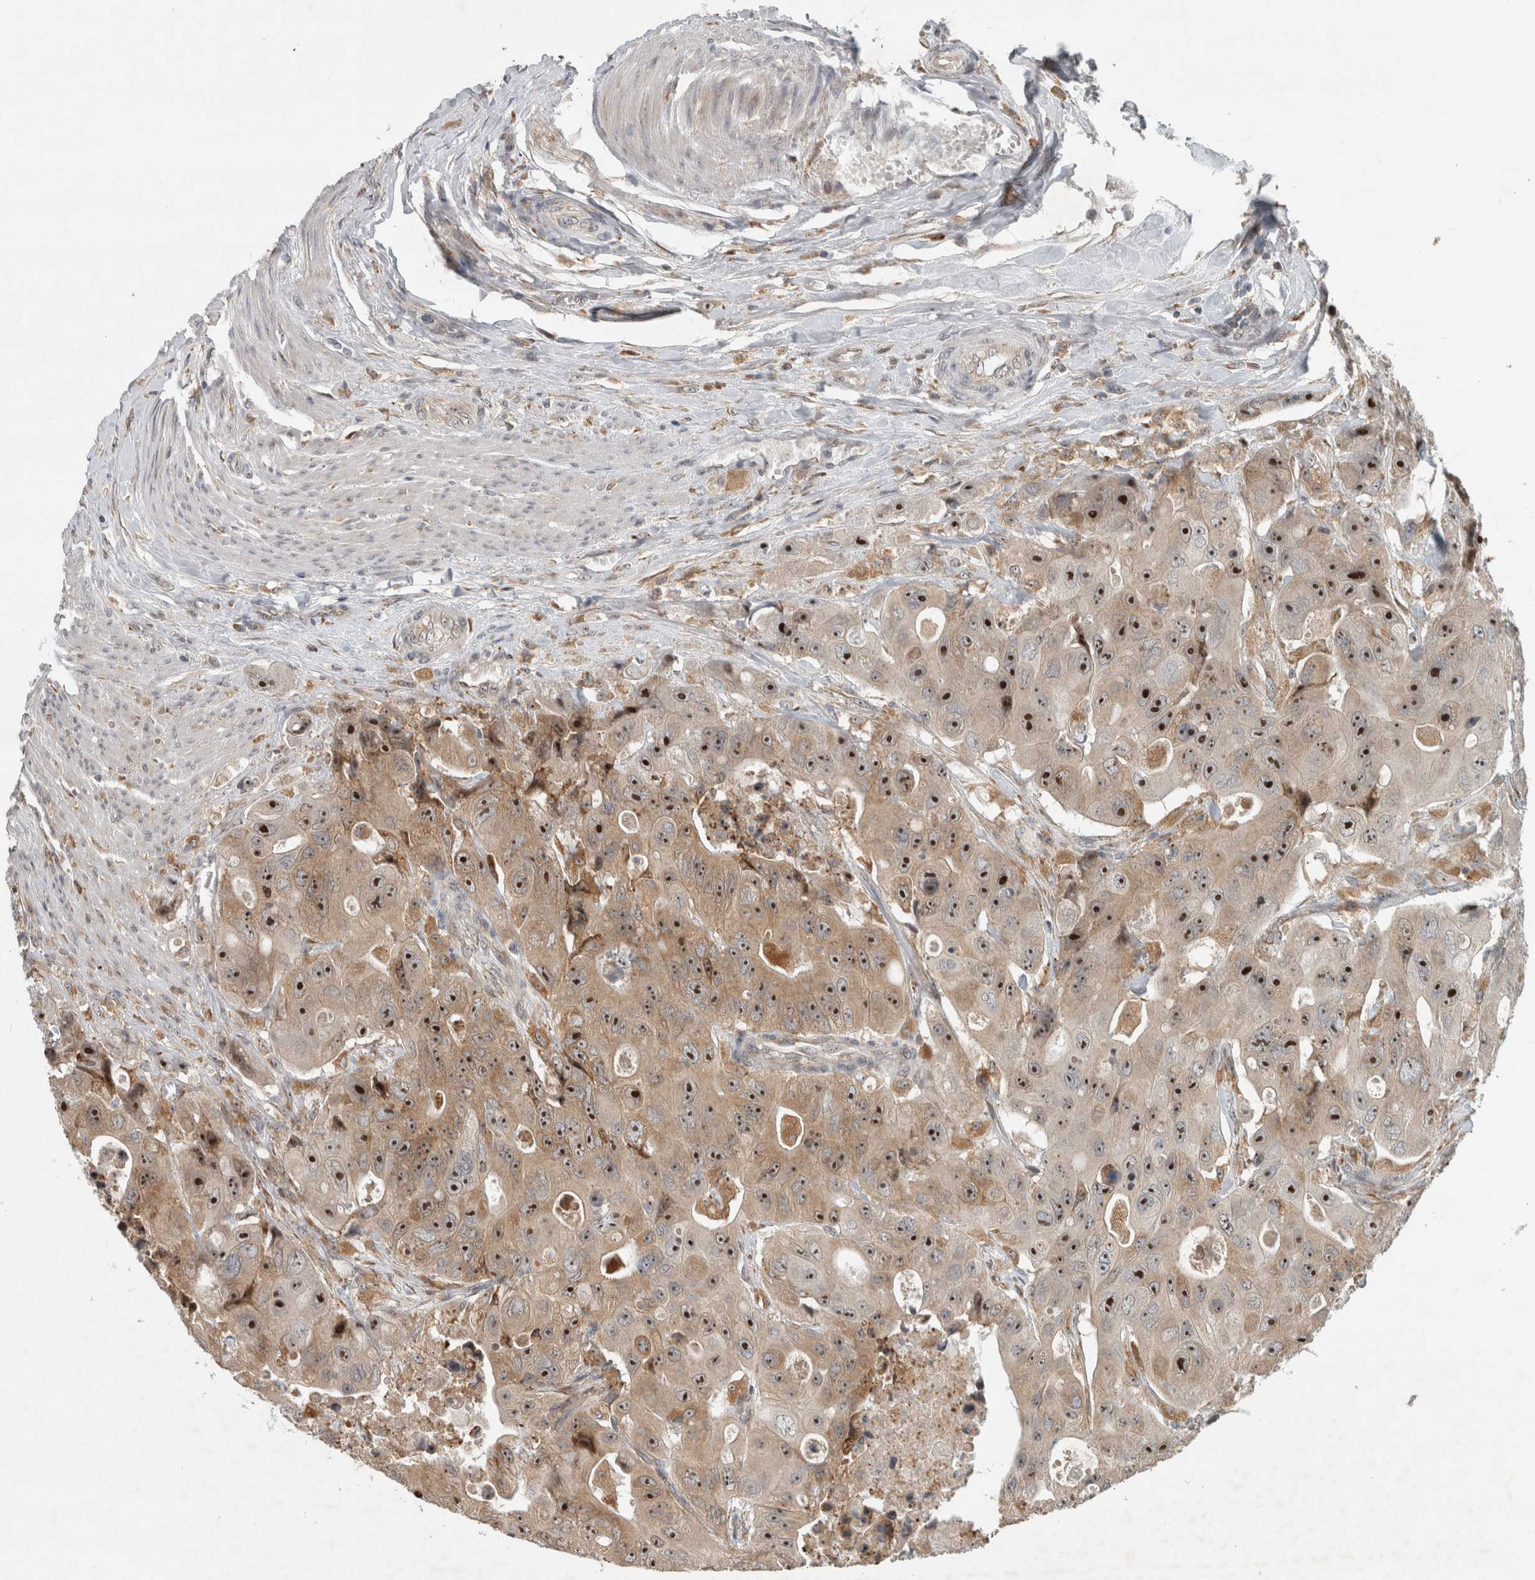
{"staining": {"intensity": "strong", "quantity": ">75%", "location": "cytoplasmic/membranous,nuclear"}, "tissue": "colorectal cancer", "cell_type": "Tumor cells", "image_type": "cancer", "snomed": [{"axis": "morphology", "description": "Adenocarcinoma, NOS"}, {"axis": "topography", "description": "Colon"}], "caption": "Immunohistochemistry of adenocarcinoma (colorectal) shows high levels of strong cytoplasmic/membranous and nuclear positivity in approximately >75% of tumor cells. The protein is shown in brown color, while the nuclei are stained blue.", "gene": "GPR137B", "patient": {"sex": "female", "age": 46}}